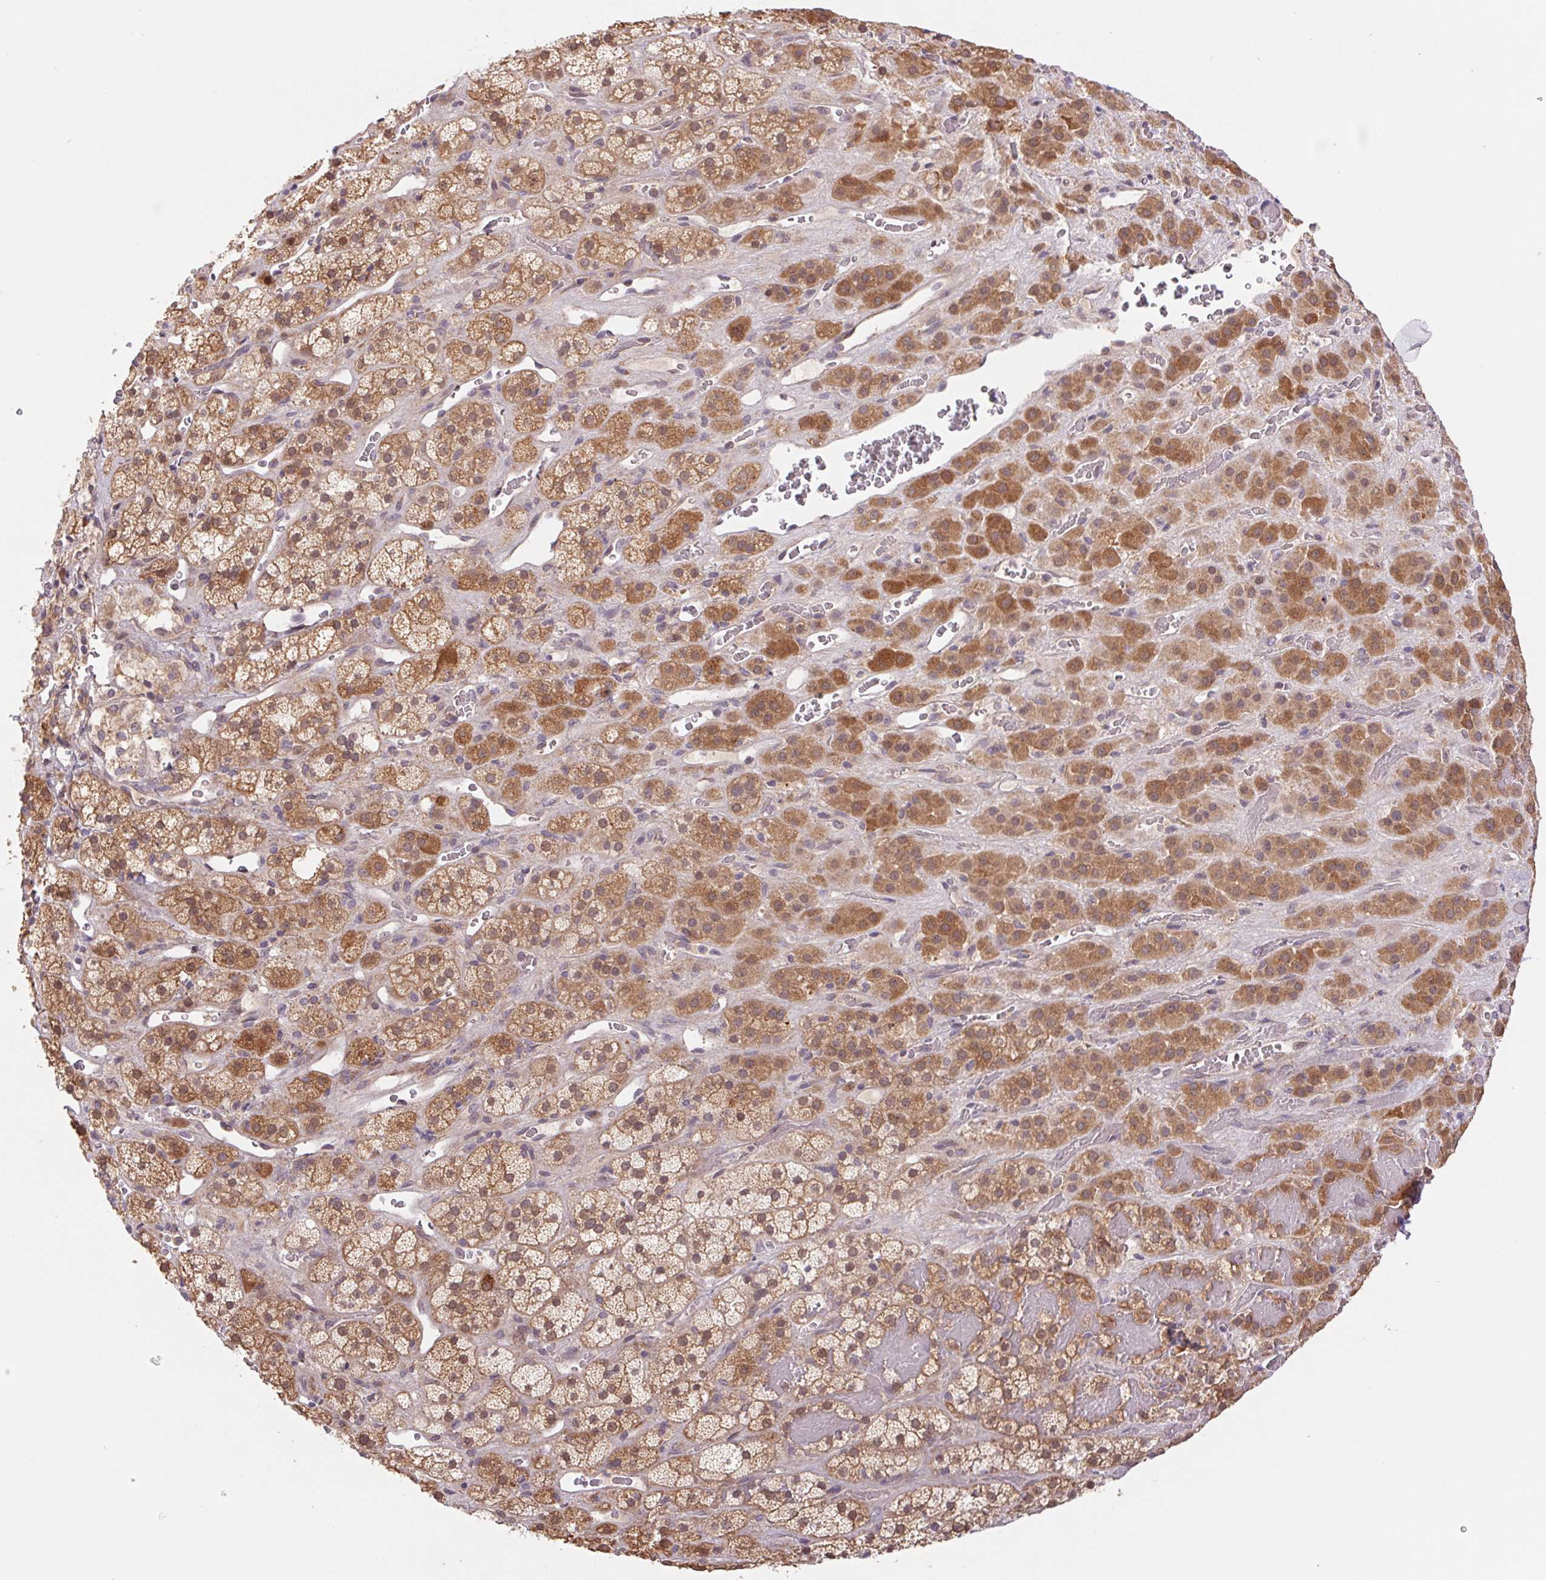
{"staining": {"intensity": "moderate", "quantity": ">75%", "location": "cytoplasmic/membranous"}, "tissue": "adrenal gland", "cell_type": "Glandular cells", "image_type": "normal", "snomed": [{"axis": "morphology", "description": "Normal tissue, NOS"}, {"axis": "topography", "description": "Adrenal gland"}], "caption": "Immunohistochemical staining of normal adrenal gland displays moderate cytoplasmic/membranous protein staining in about >75% of glandular cells.", "gene": "RRM1", "patient": {"sex": "male", "age": 57}}